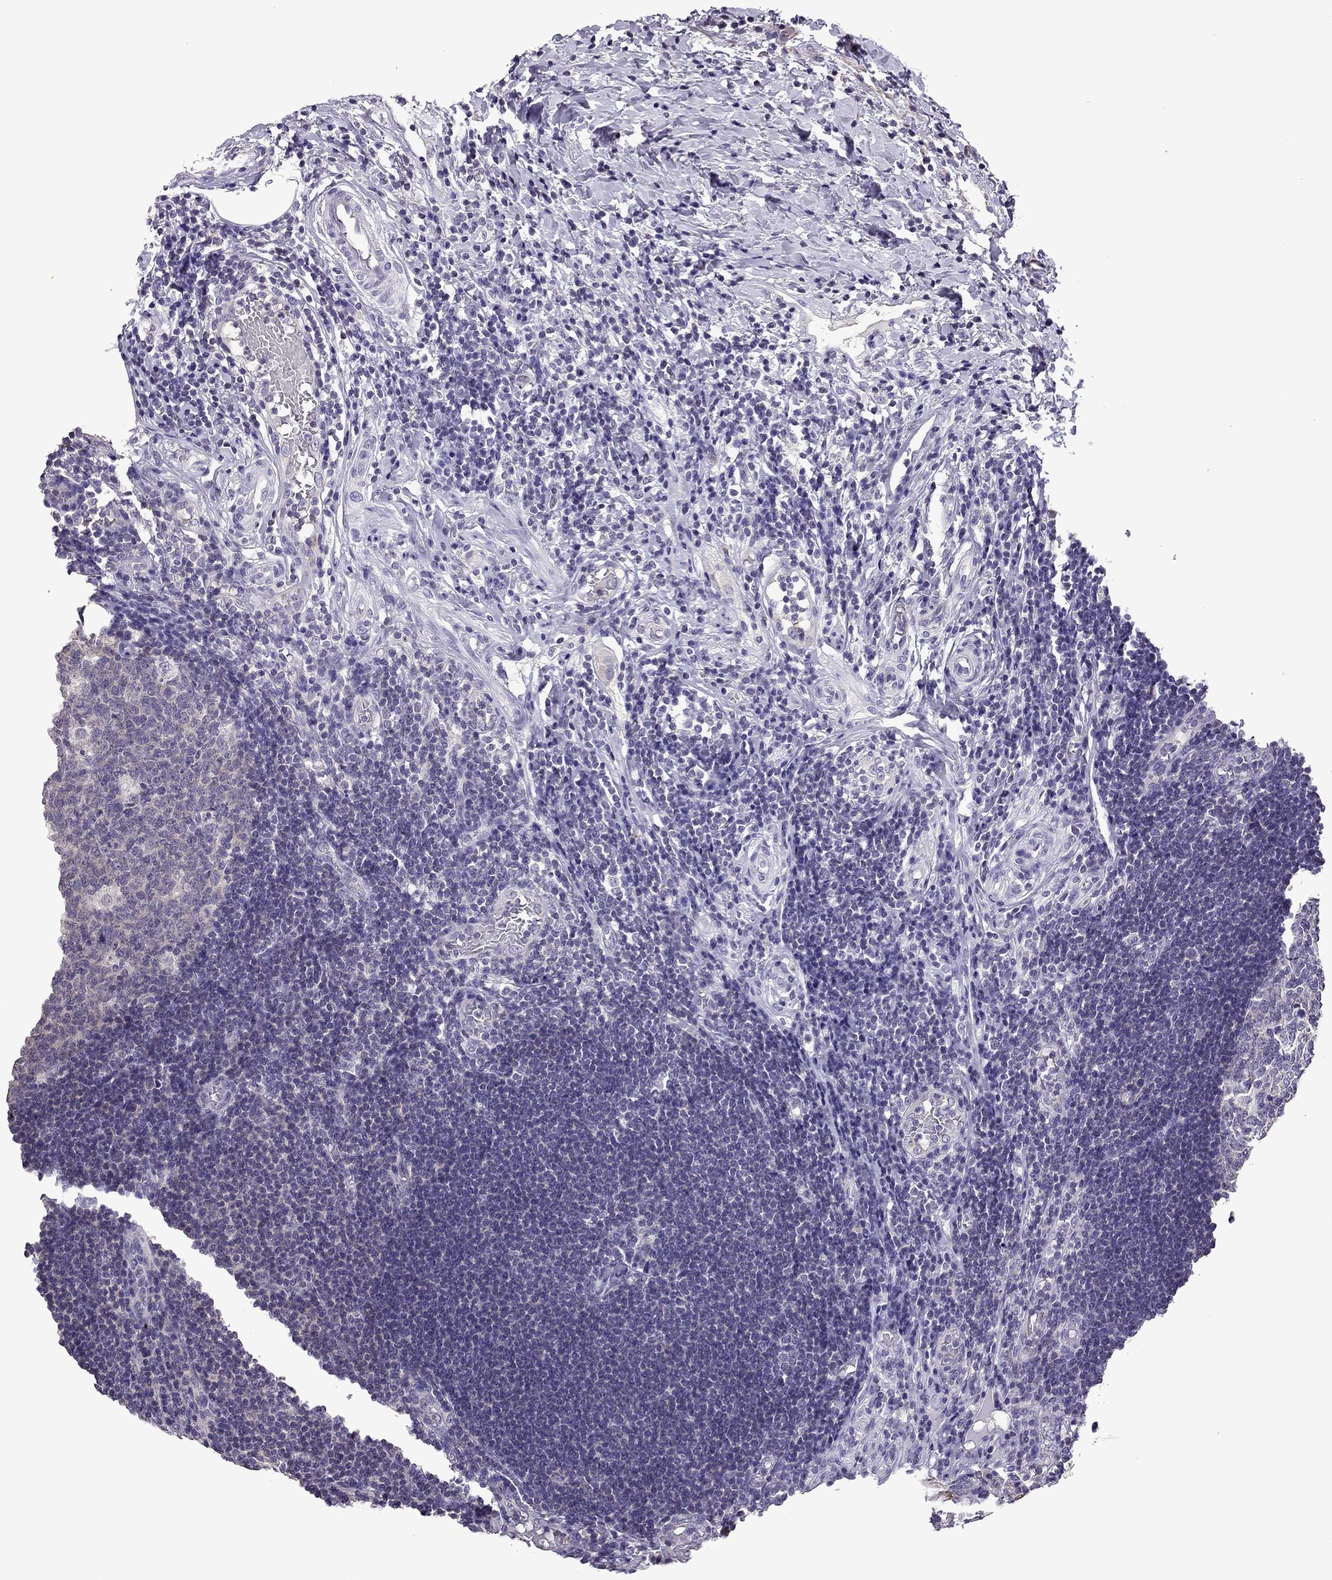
{"staining": {"intensity": "moderate", "quantity": ">75%", "location": "cytoplasmic/membranous"}, "tissue": "appendix", "cell_type": "Glandular cells", "image_type": "normal", "snomed": [{"axis": "morphology", "description": "Normal tissue, NOS"}, {"axis": "morphology", "description": "Inflammation, NOS"}, {"axis": "topography", "description": "Appendix"}], "caption": "Appendix stained with a brown dye reveals moderate cytoplasmic/membranous positive expression in about >75% of glandular cells.", "gene": "TTN", "patient": {"sex": "male", "age": 16}}